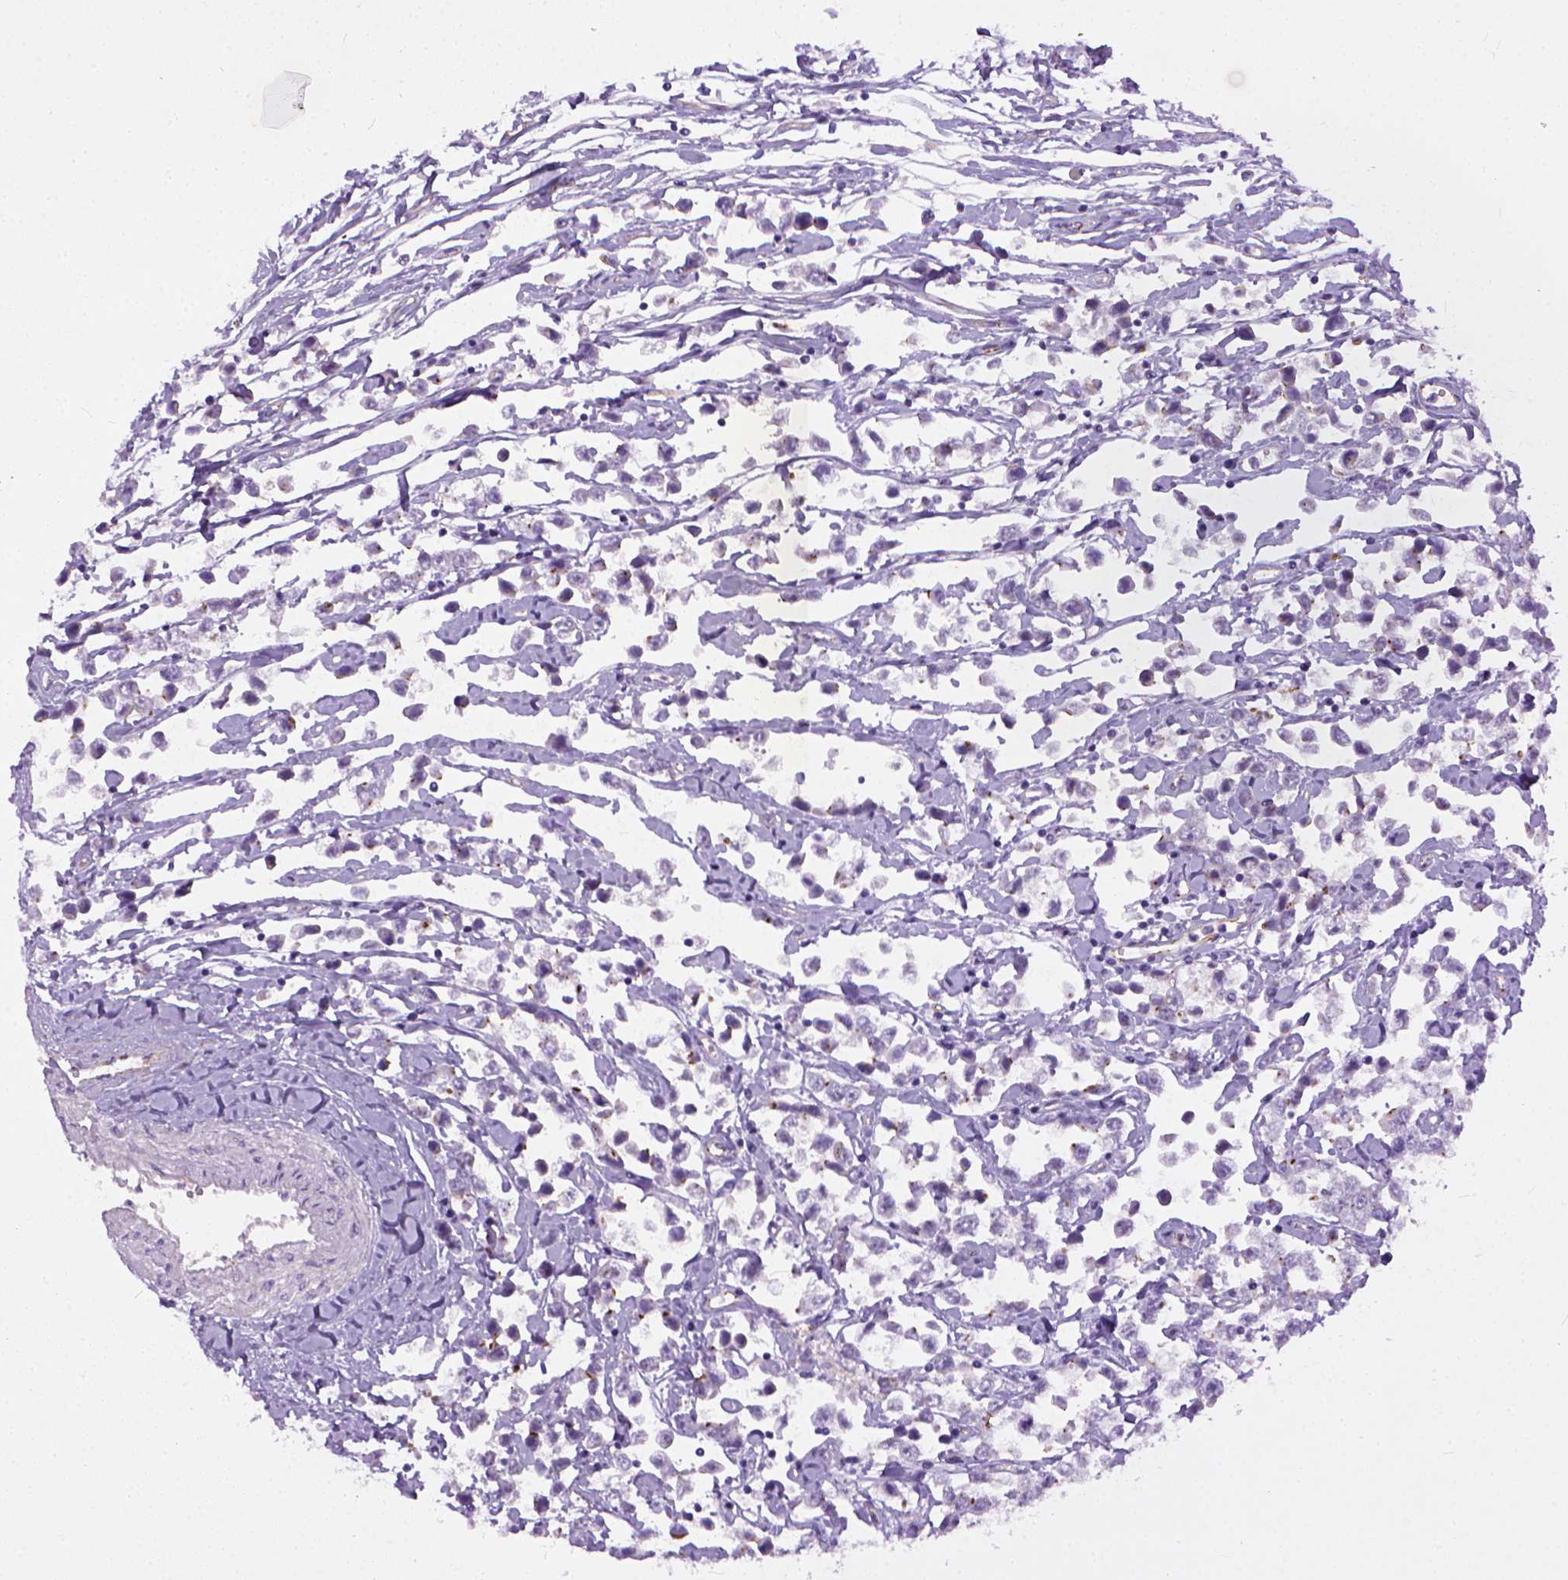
{"staining": {"intensity": "negative", "quantity": "none", "location": "none"}, "tissue": "testis cancer", "cell_type": "Tumor cells", "image_type": "cancer", "snomed": [{"axis": "morphology", "description": "Seminoma, NOS"}, {"axis": "topography", "description": "Testis"}], "caption": "Protein analysis of testis cancer demonstrates no significant staining in tumor cells.", "gene": "ADGRF1", "patient": {"sex": "male", "age": 34}}